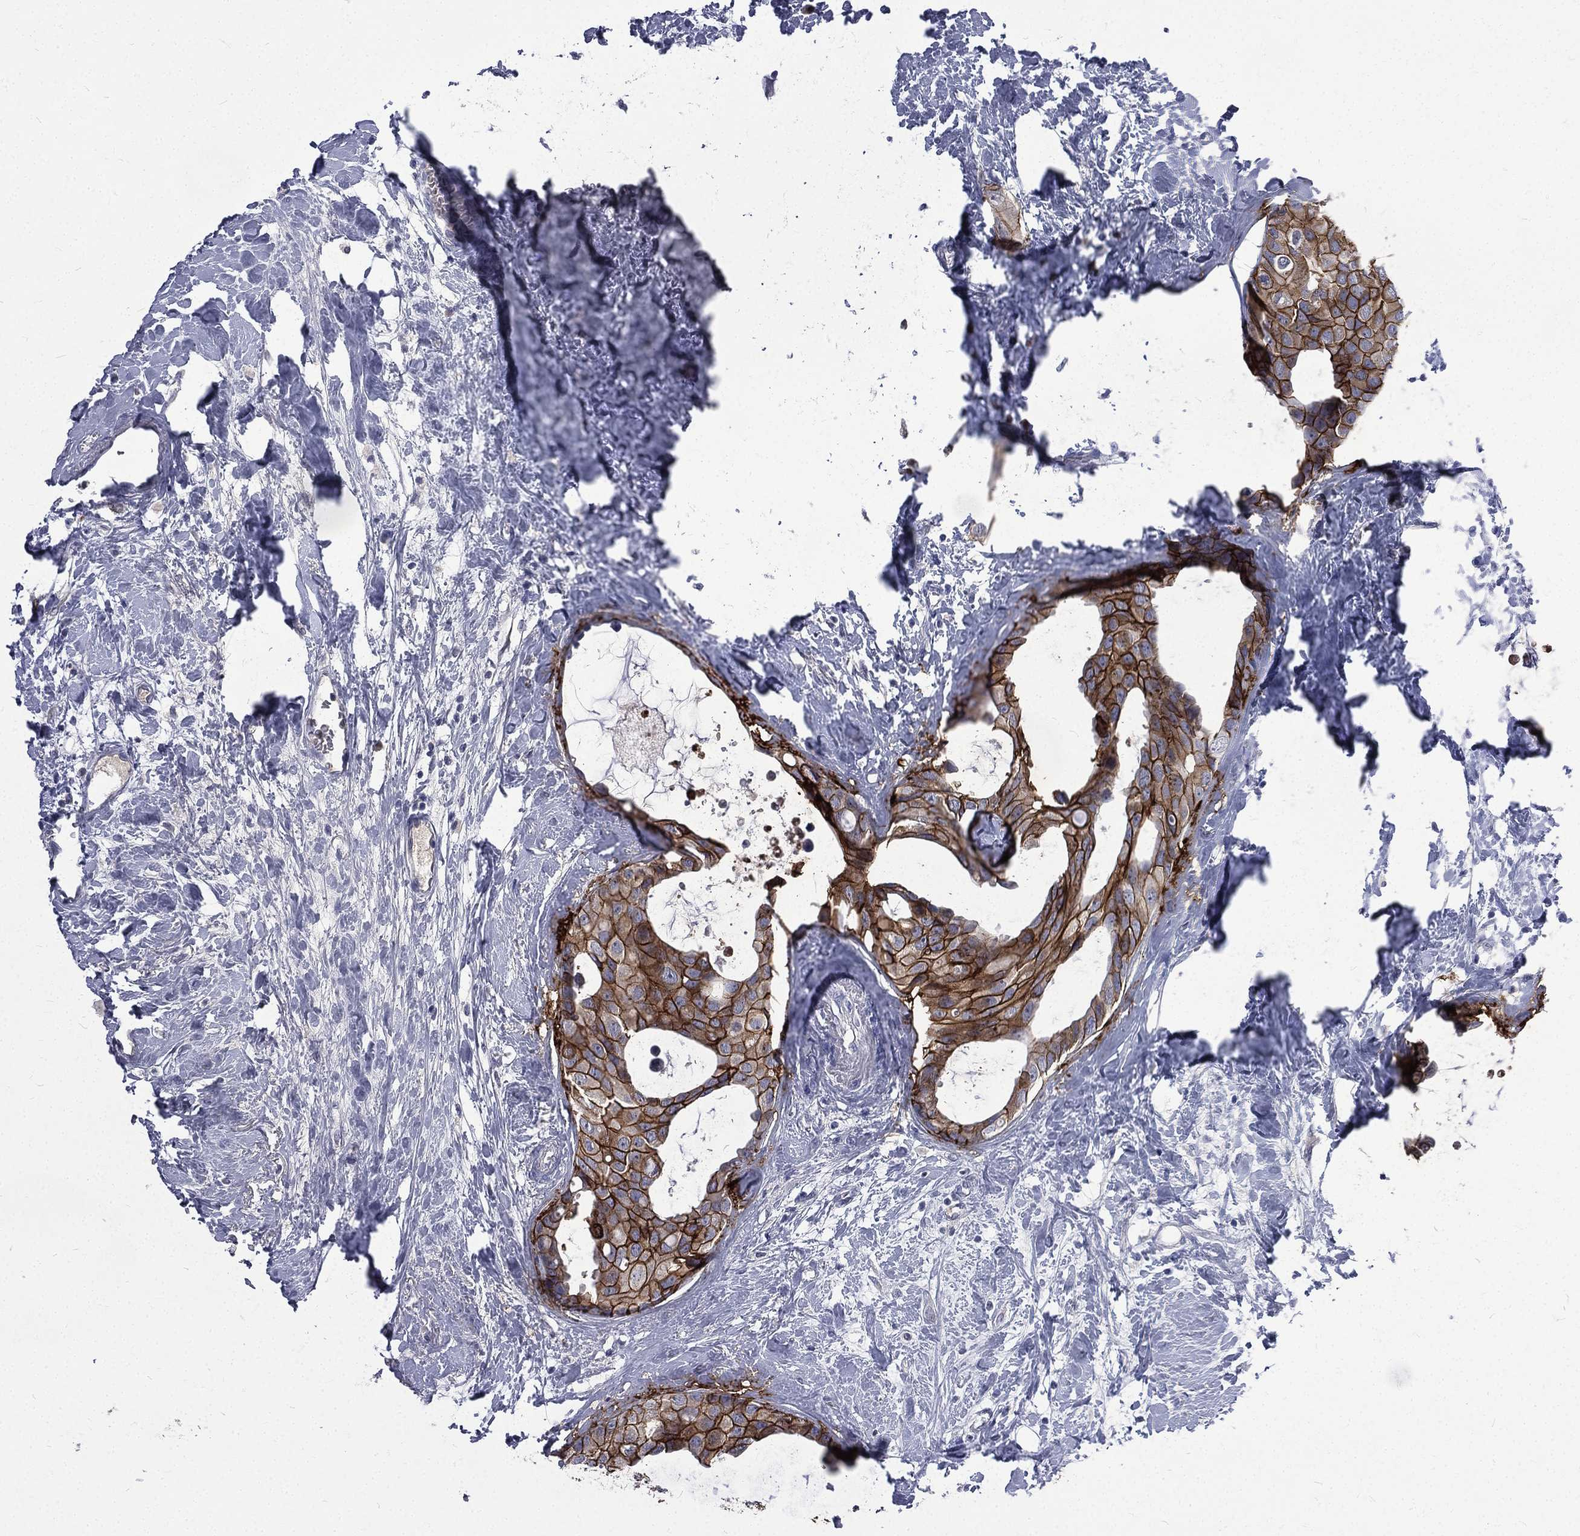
{"staining": {"intensity": "strong", "quantity": ">75%", "location": "cytoplasmic/membranous"}, "tissue": "breast cancer", "cell_type": "Tumor cells", "image_type": "cancer", "snomed": [{"axis": "morphology", "description": "Duct carcinoma"}, {"axis": "topography", "description": "Breast"}], "caption": "Immunohistochemistry (IHC) of human intraductal carcinoma (breast) displays high levels of strong cytoplasmic/membranous expression in about >75% of tumor cells.", "gene": "CA12", "patient": {"sex": "female", "age": 45}}